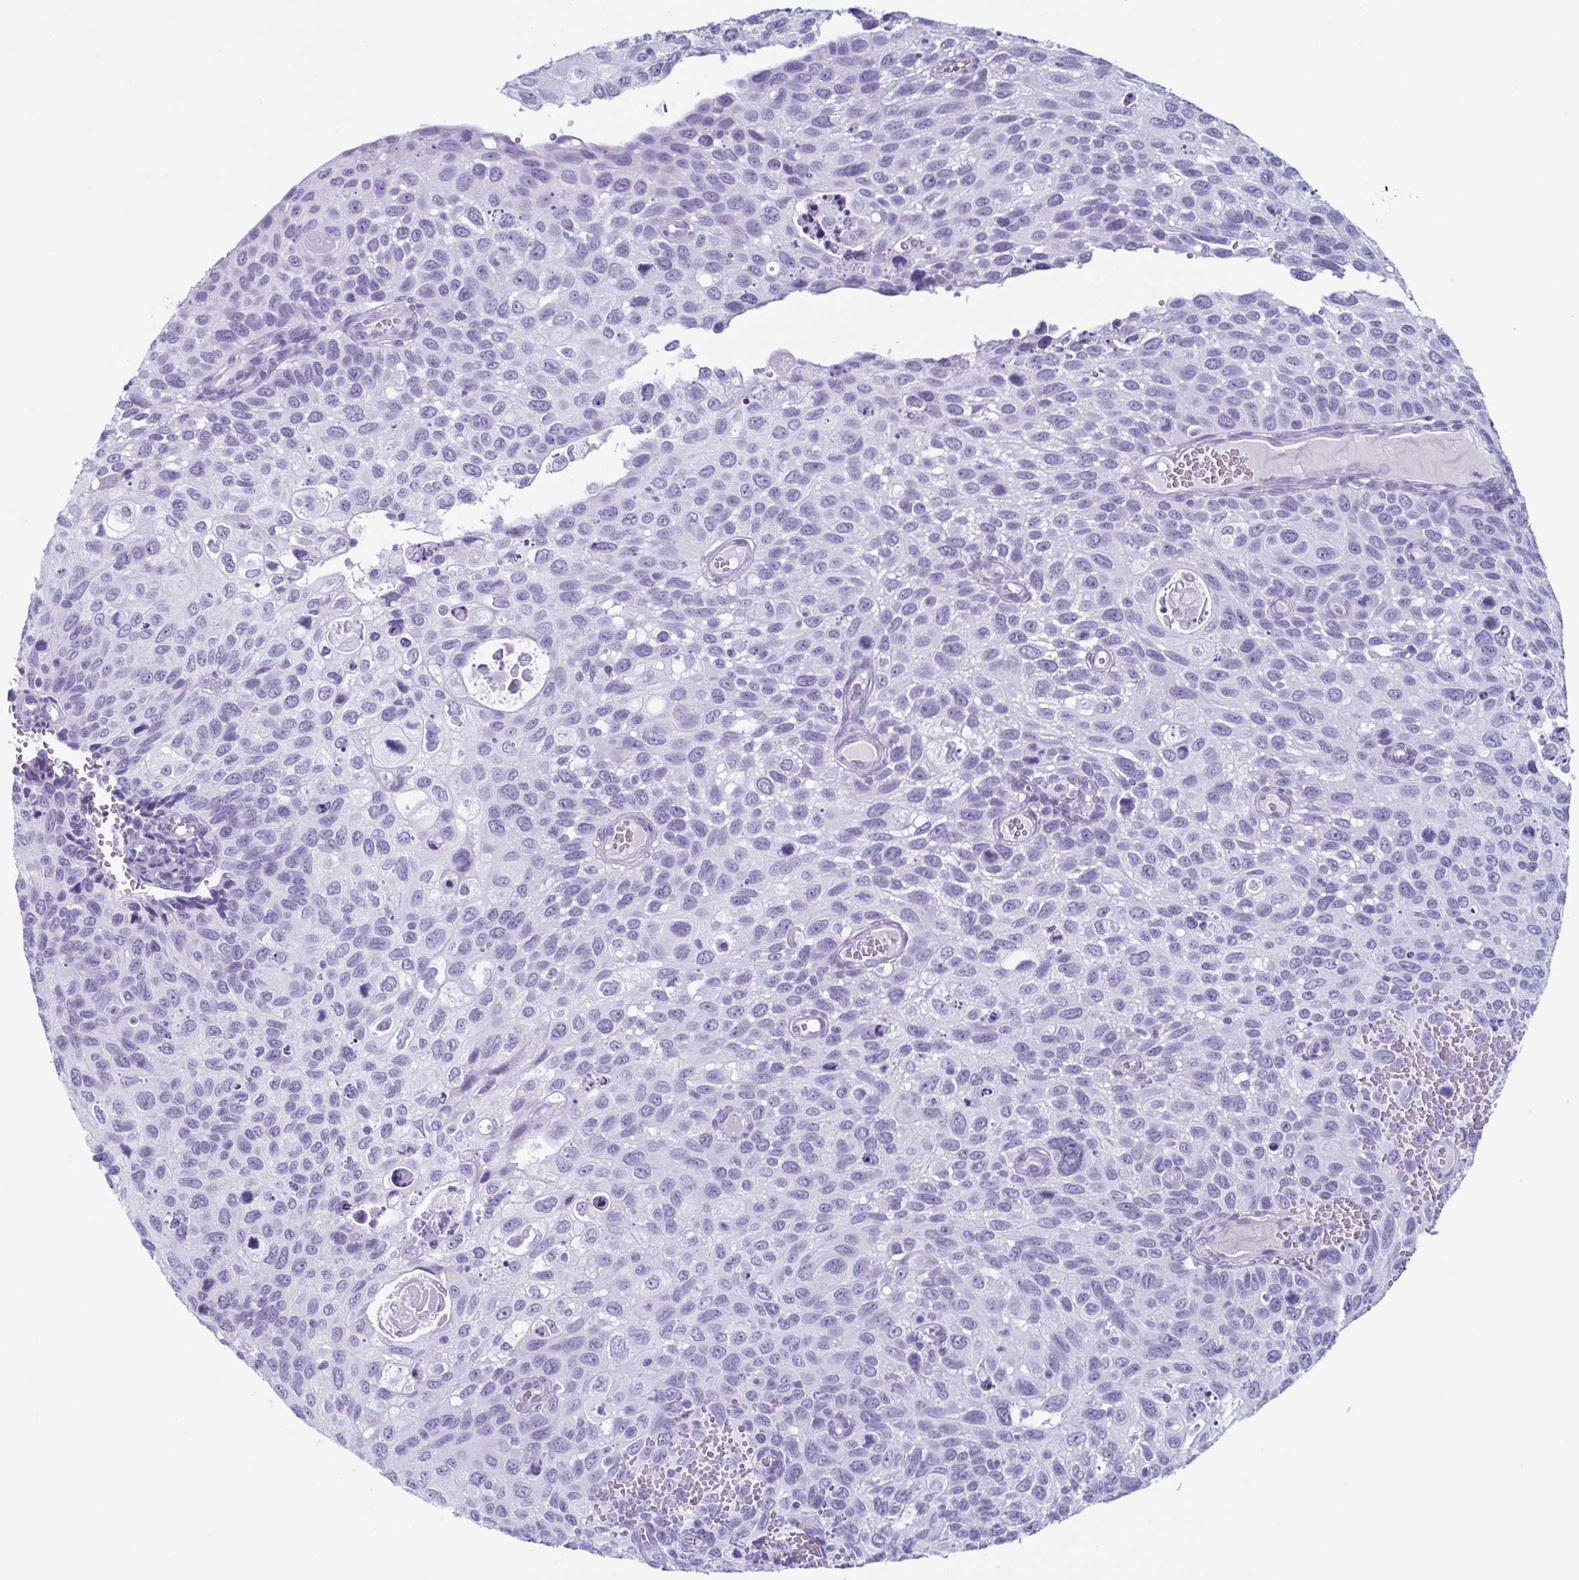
{"staining": {"intensity": "negative", "quantity": "none", "location": "none"}, "tissue": "cervical cancer", "cell_type": "Tumor cells", "image_type": "cancer", "snomed": [{"axis": "morphology", "description": "Squamous cell carcinoma, NOS"}, {"axis": "topography", "description": "Cervix"}], "caption": "Protein analysis of cervical cancer (squamous cell carcinoma) displays no significant positivity in tumor cells.", "gene": "ENKUR", "patient": {"sex": "female", "age": 70}}